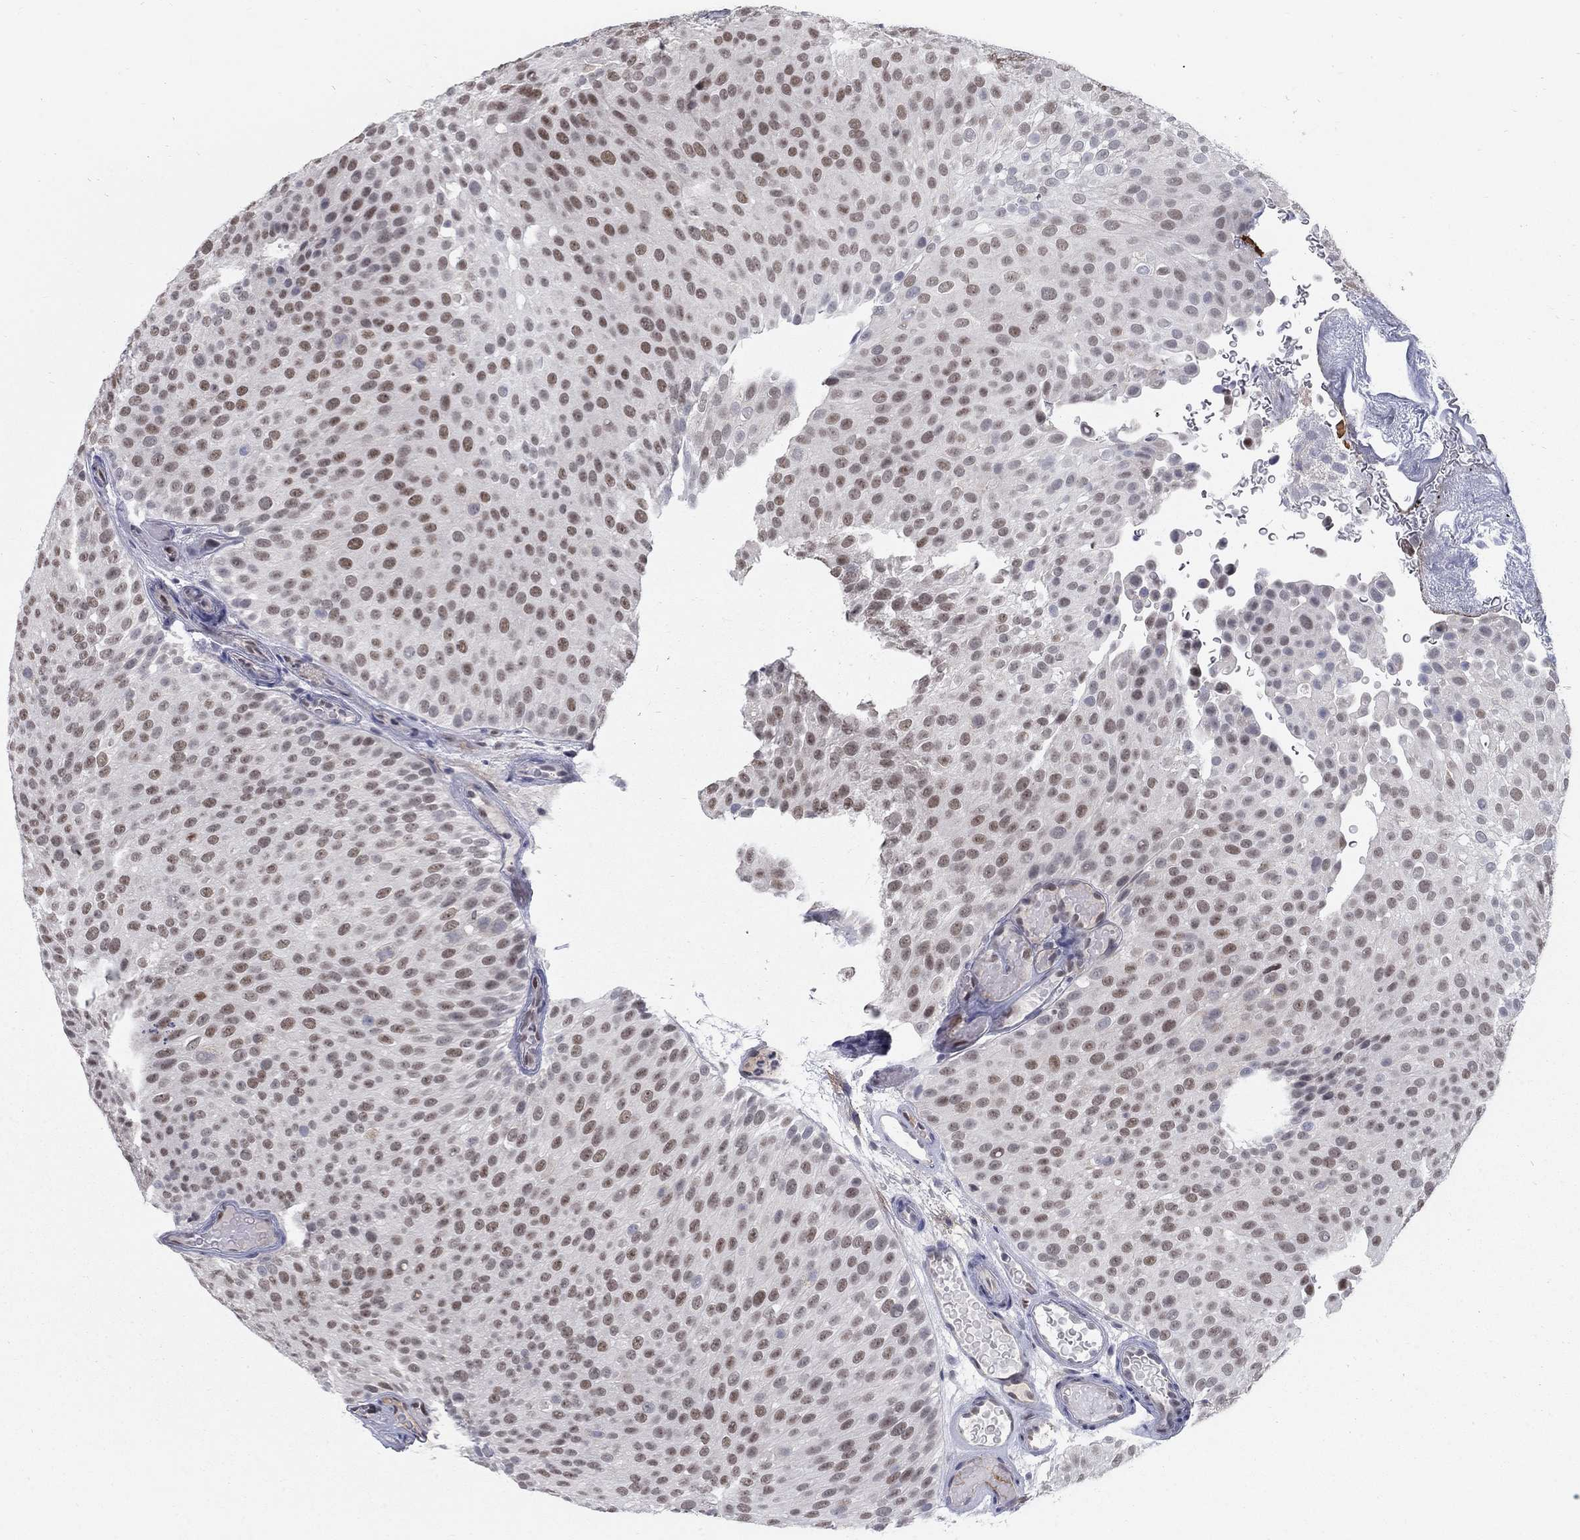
{"staining": {"intensity": "moderate", "quantity": "25%-75%", "location": "nuclear"}, "tissue": "urothelial cancer", "cell_type": "Tumor cells", "image_type": "cancer", "snomed": [{"axis": "morphology", "description": "Urothelial carcinoma, Low grade"}, {"axis": "topography", "description": "Urinary bladder"}], "caption": "High-magnification brightfield microscopy of low-grade urothelial carcinoma stained with DAB (3,3'-diaminobenzidine) (brown) and counterstained with hematoxylin (blue). tumor cells exhibit moderate nuclear expression is seen in approximately25%-75% of cells.", "gene": "GCFC2", "patient": {"sex": "male", "age": 78}}